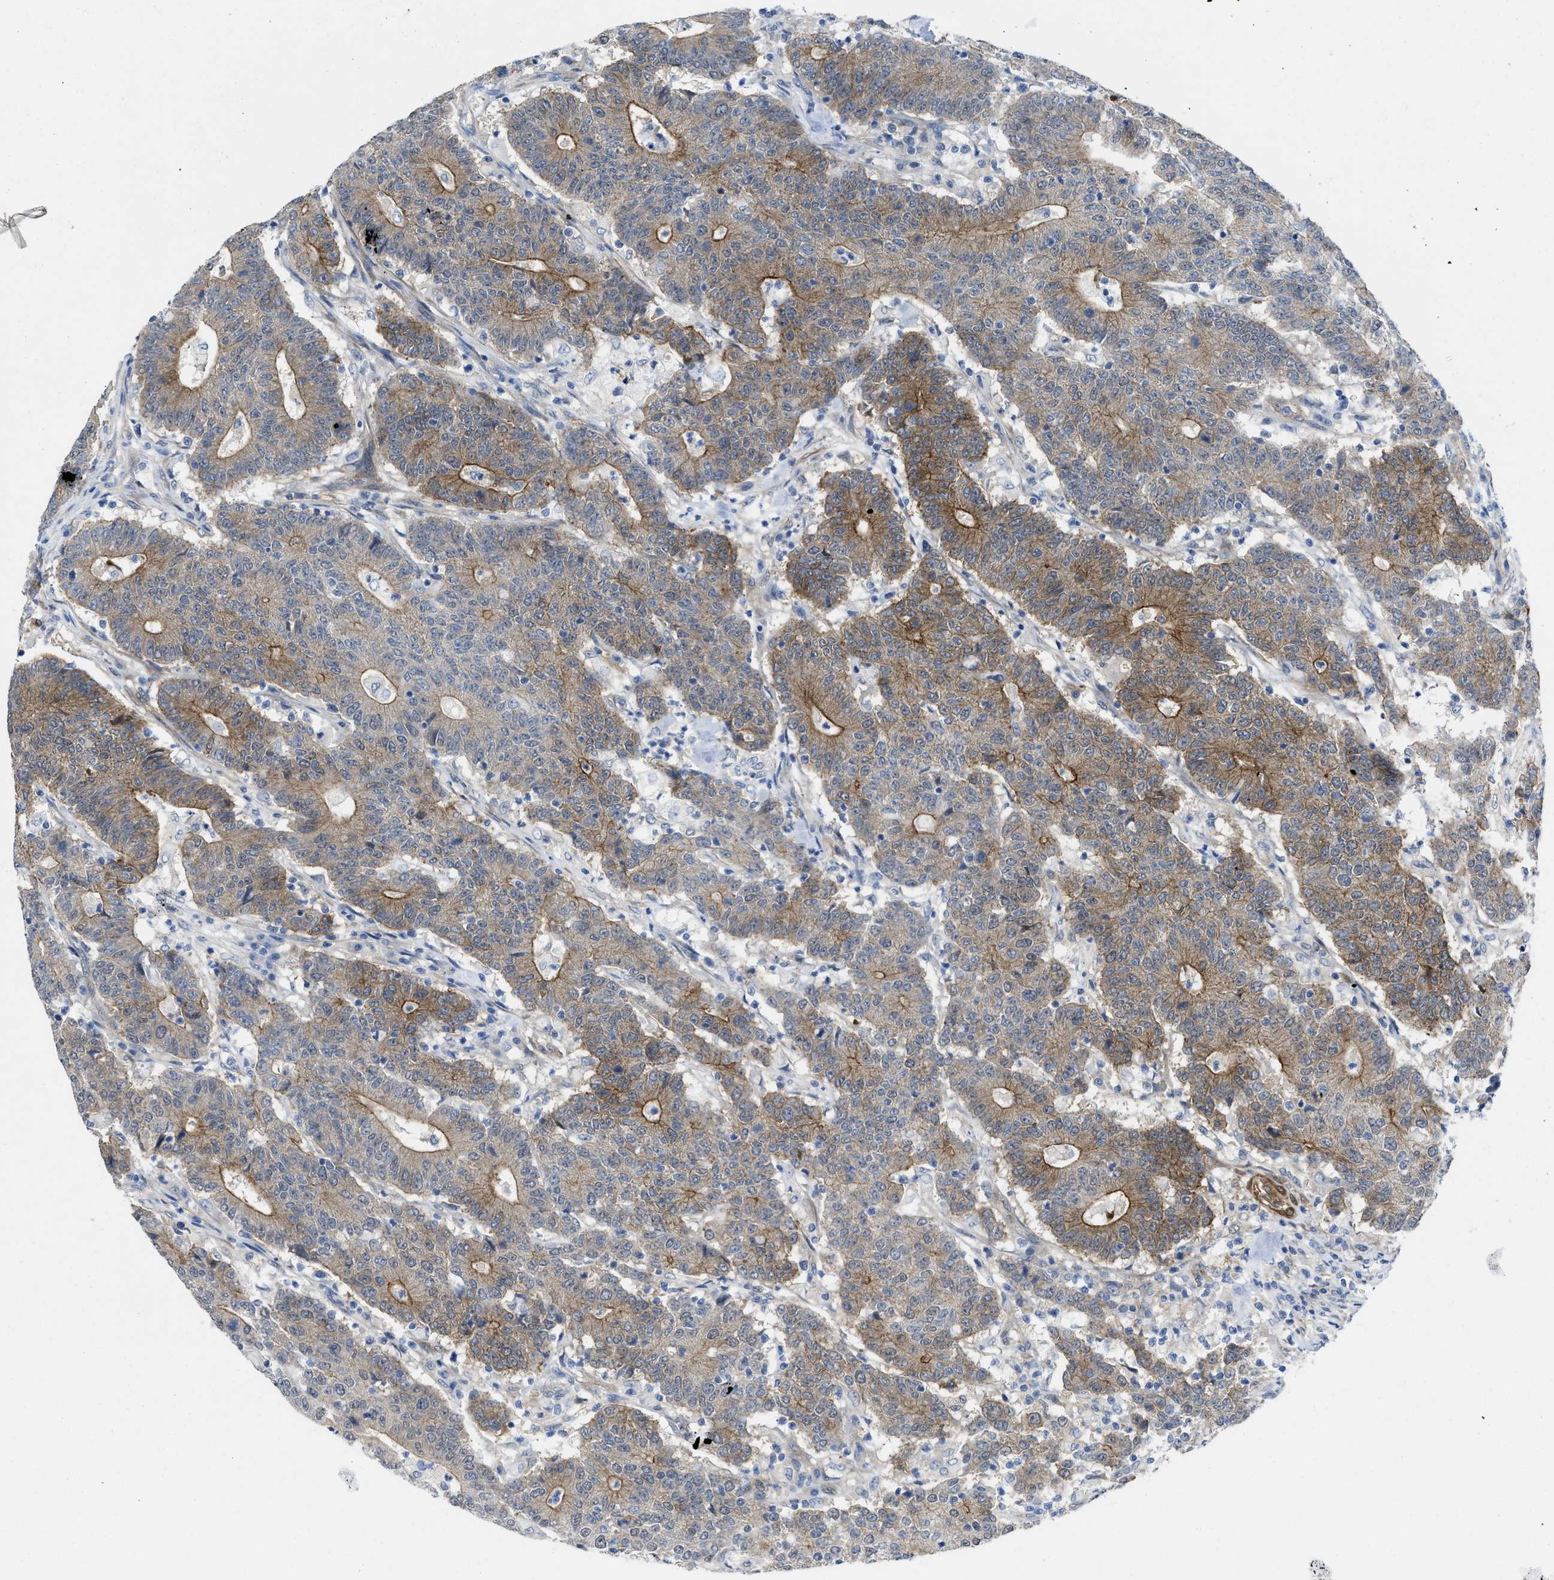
{"staining": {"intensity": "moderate", "quantity": ">75%", "location": "cytoplasmic/membranous"}, "tissue": "colorectal cancer", "cell_type": "Tumor cells", "image_type": "cancer", "snomed": [{"axis": "morphology", "description": "Normal tissue, NOS"}, {"axis": "morphology", "description": "Adenocarcinoma, NOS"}, {"axis": "topography", "description": "Colon"}], "caption": "Moderate cytoplasmic/membranous expression is identified in about >75% of tumor cells in colorectal cancer (adenocarcinoma). (DAB IHC with brightfield microscopy, high magnification).", "gene": "PDLIM5", "patient": {"sex": "female", "age": 75}}